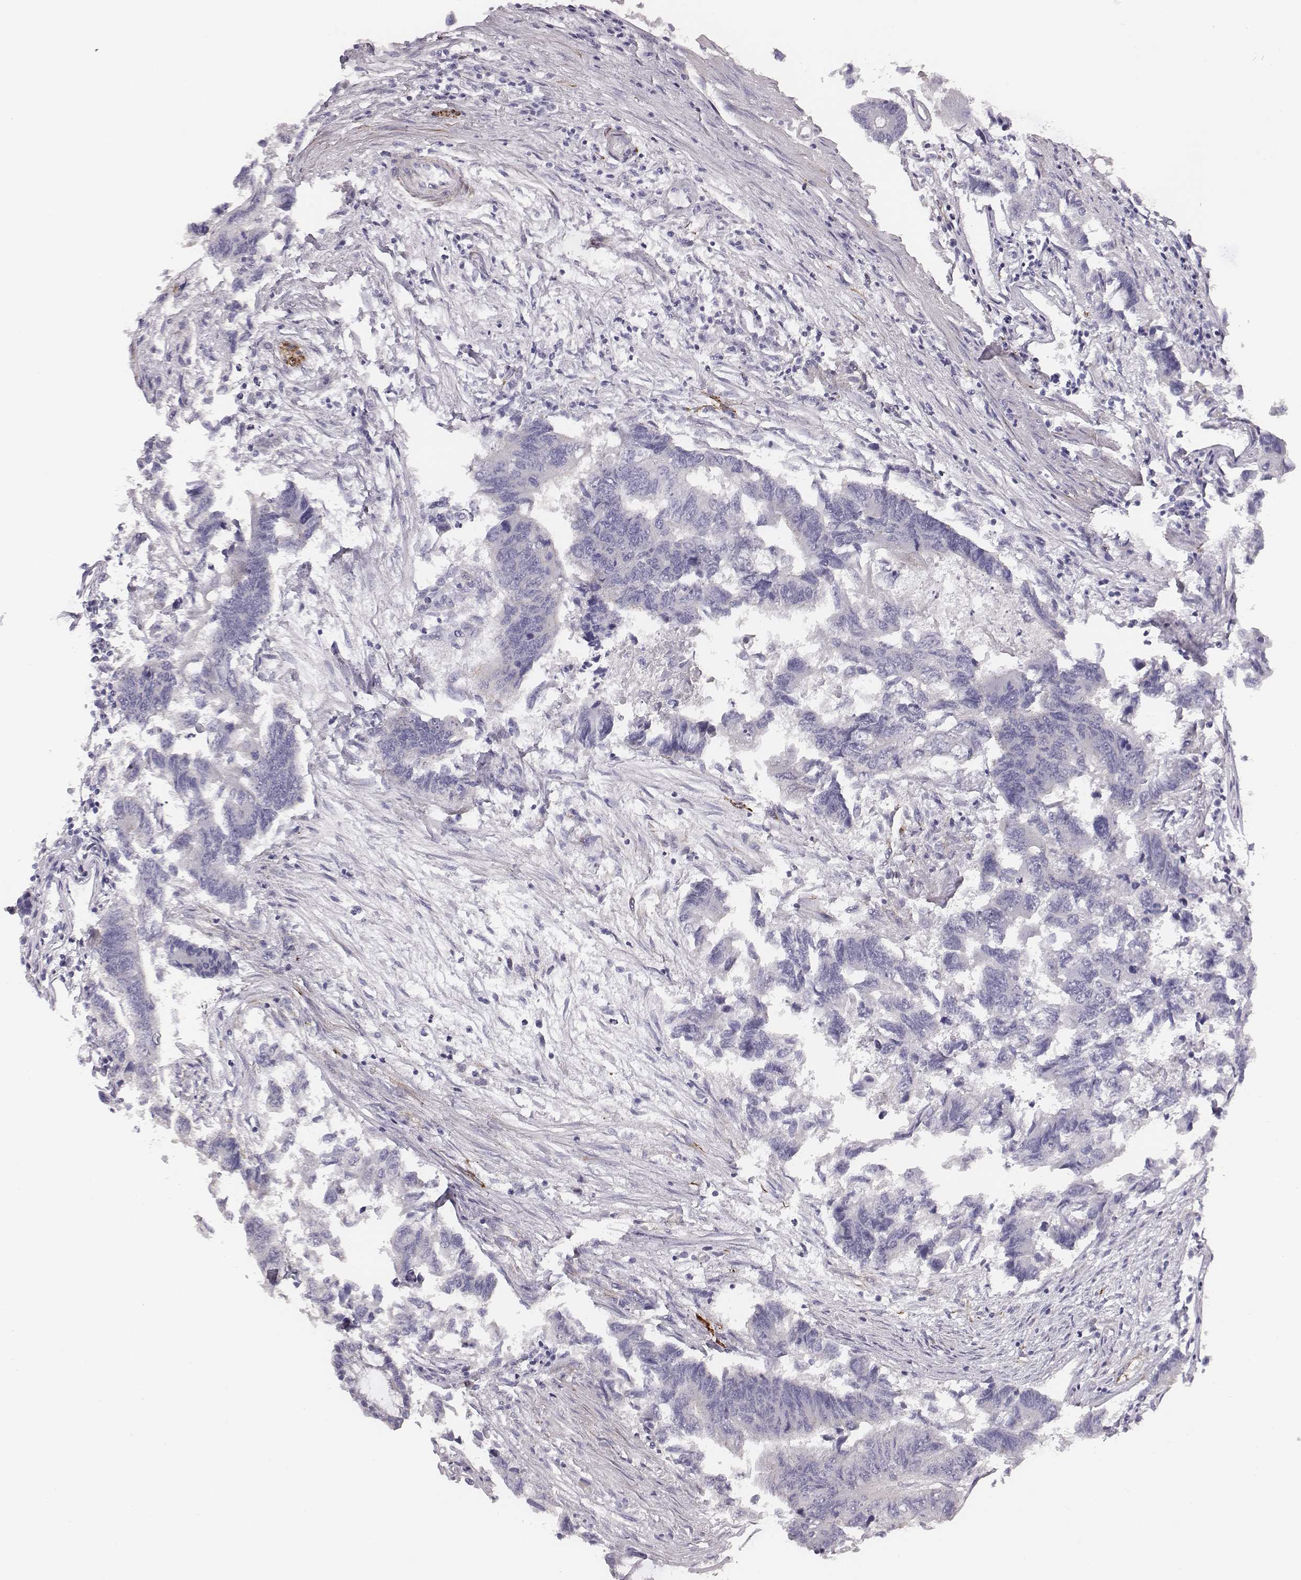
{"staining": {"intensity": "negative", "quantity": "none", "location": "none"}, "tissue": "colorectal cancer", "cell_type": "Tumor cells", "image_type": "cancer", "snomed": [{"axis": "morphology", "description": "Adenocarcinoma, NOS"}, {"axis": "topography", "description": "Colon"}], "caption": "This is an immunohistochemistry (IHC) image of human colorectal cancer (adenocarcinoma). There is no positivity in tumor cells.", "gene": "PRKCZ", "patient": {"sex": "female", "age": 65}}